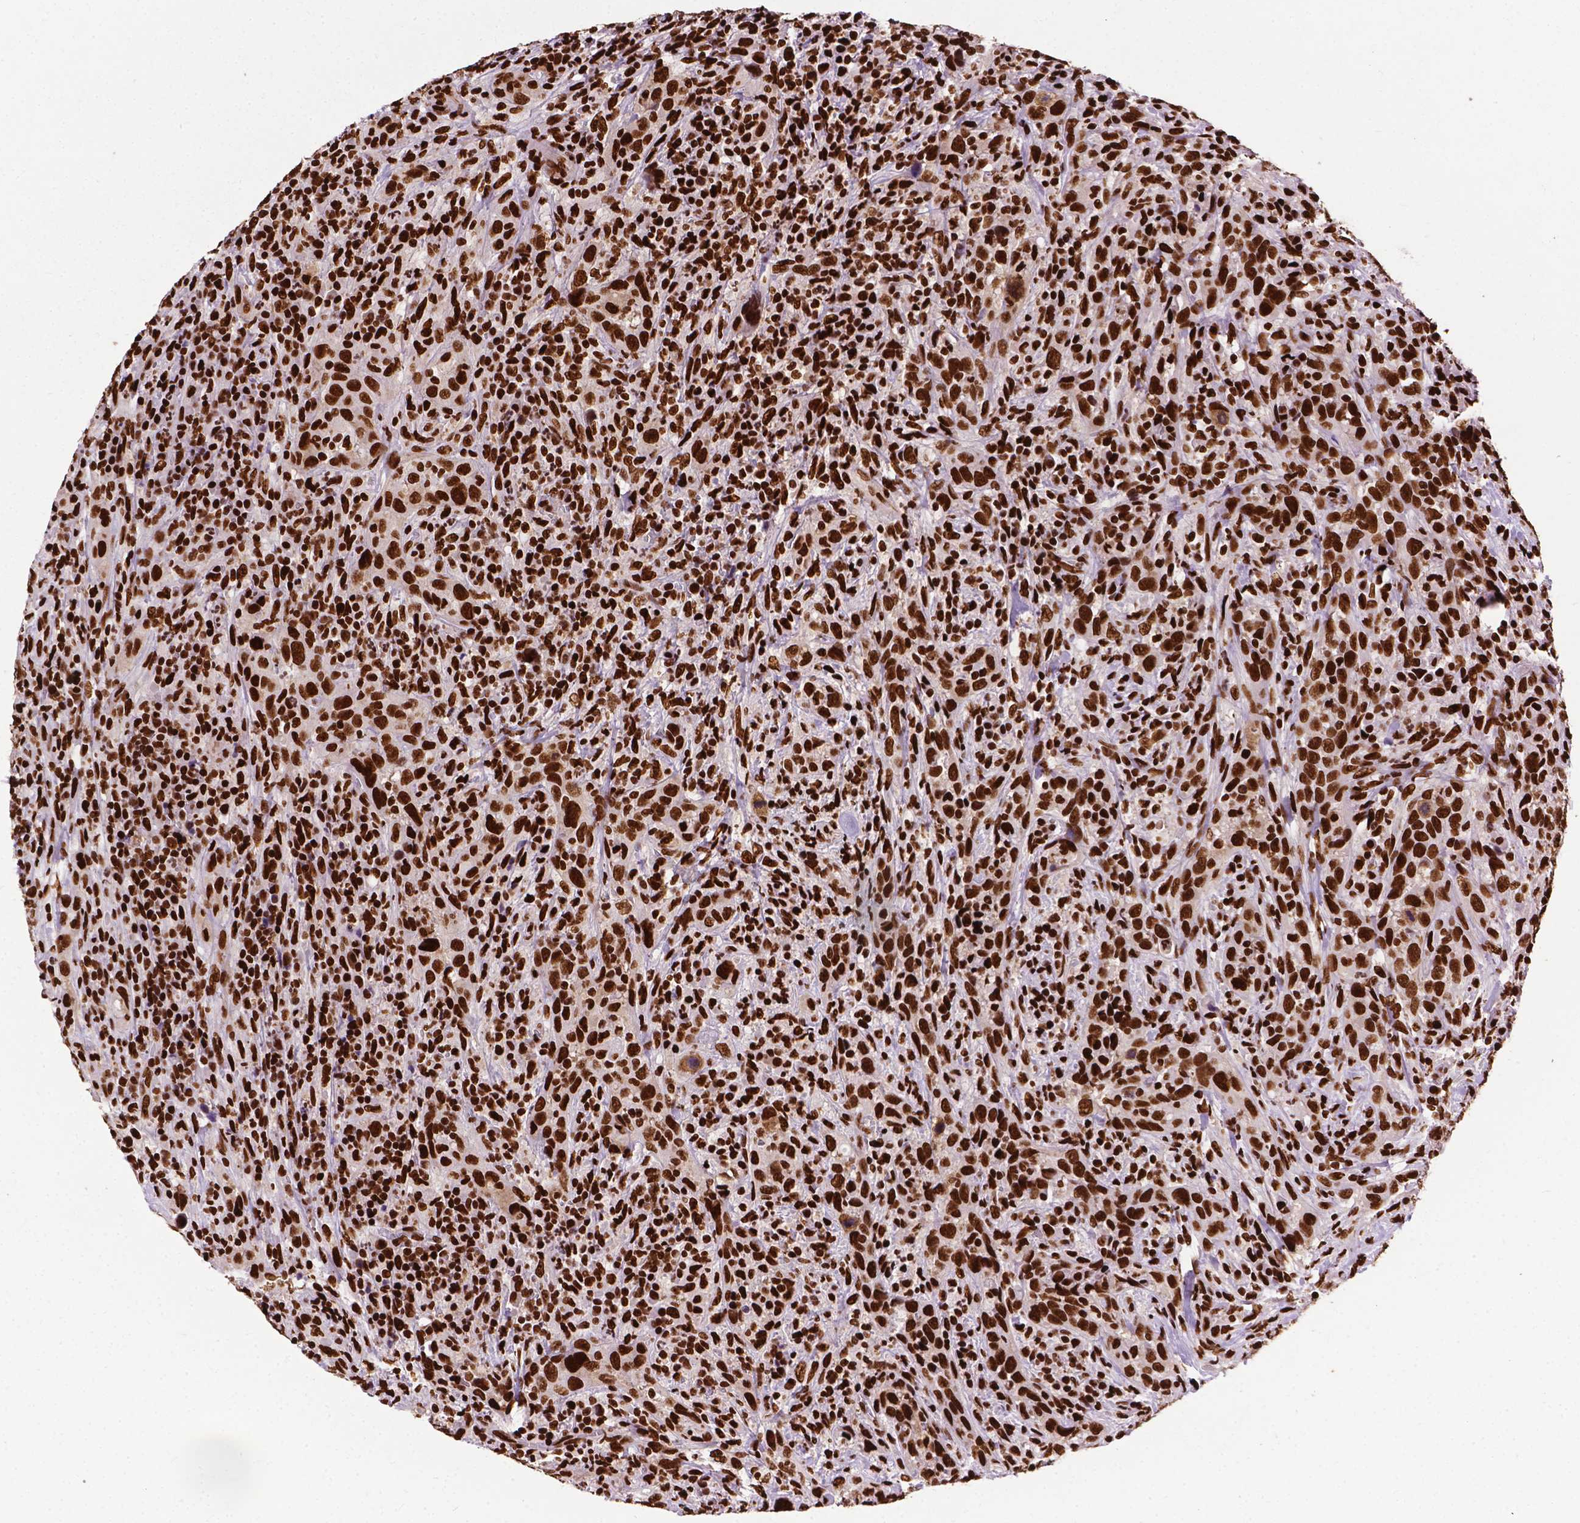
{"staining": {"intensity": "strong", "quantity": ">75%", "location": "nuclear"}, "tissue": "urothelial cancer", "cell_type": "Tumor cells", "image_type": "cancer", "snomed": [{"axis": "morphology", "description": "Urothelial carcinoma, NOS"}, {"axis": "morphology", "description": "Urothelial carcinoma, High grade"}, {"axis": "topography", "description": "Urinary bladder"}], "caption": "Strong nuclear staining for a protein is present in approximately >75% of tumor cells of transitional cell carcinoma using IHC.", "gene": "SMIM5", "patient": {"sex": "female", "age": 64}}